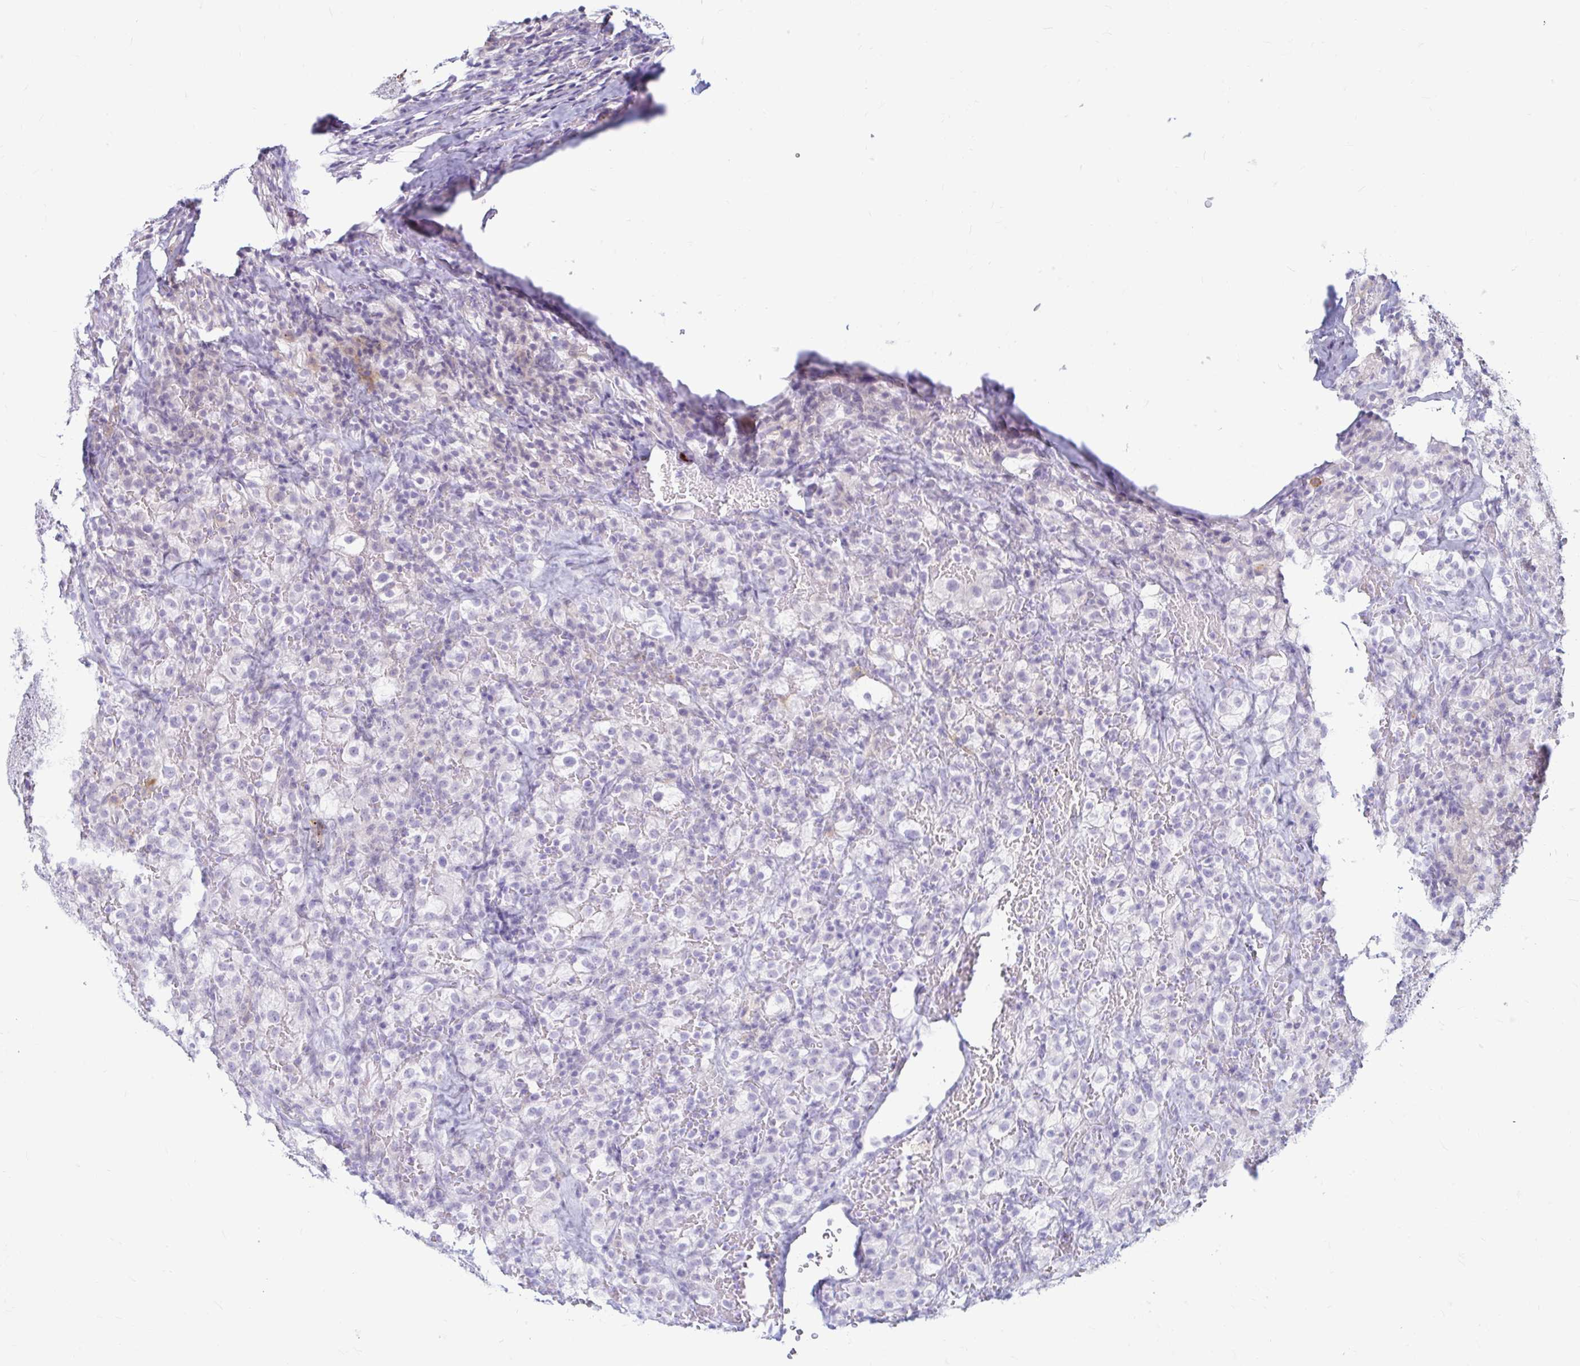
{"staining": {"intensity": "negative", "quantity": "none", "location": "none"}, "tissue": "renal cancer", "cell_type": "Tumor cells", "image_type": "cancer", "snomed": [{"axis": "morphology", "description": "Adenocarcinoma, NOS"}, {"axis": "topography", "description": "Kidney"}], "caption": "An image of human renal adenocarcinoma is negative for staining in tumor cells. (DAB (3,3'-diaminobenzidine) immunohistochemistry visualized using brightfield microscopy, high magnification).", "gene": "ERICH6", "patient": {"sex": "female", "age": 74}}